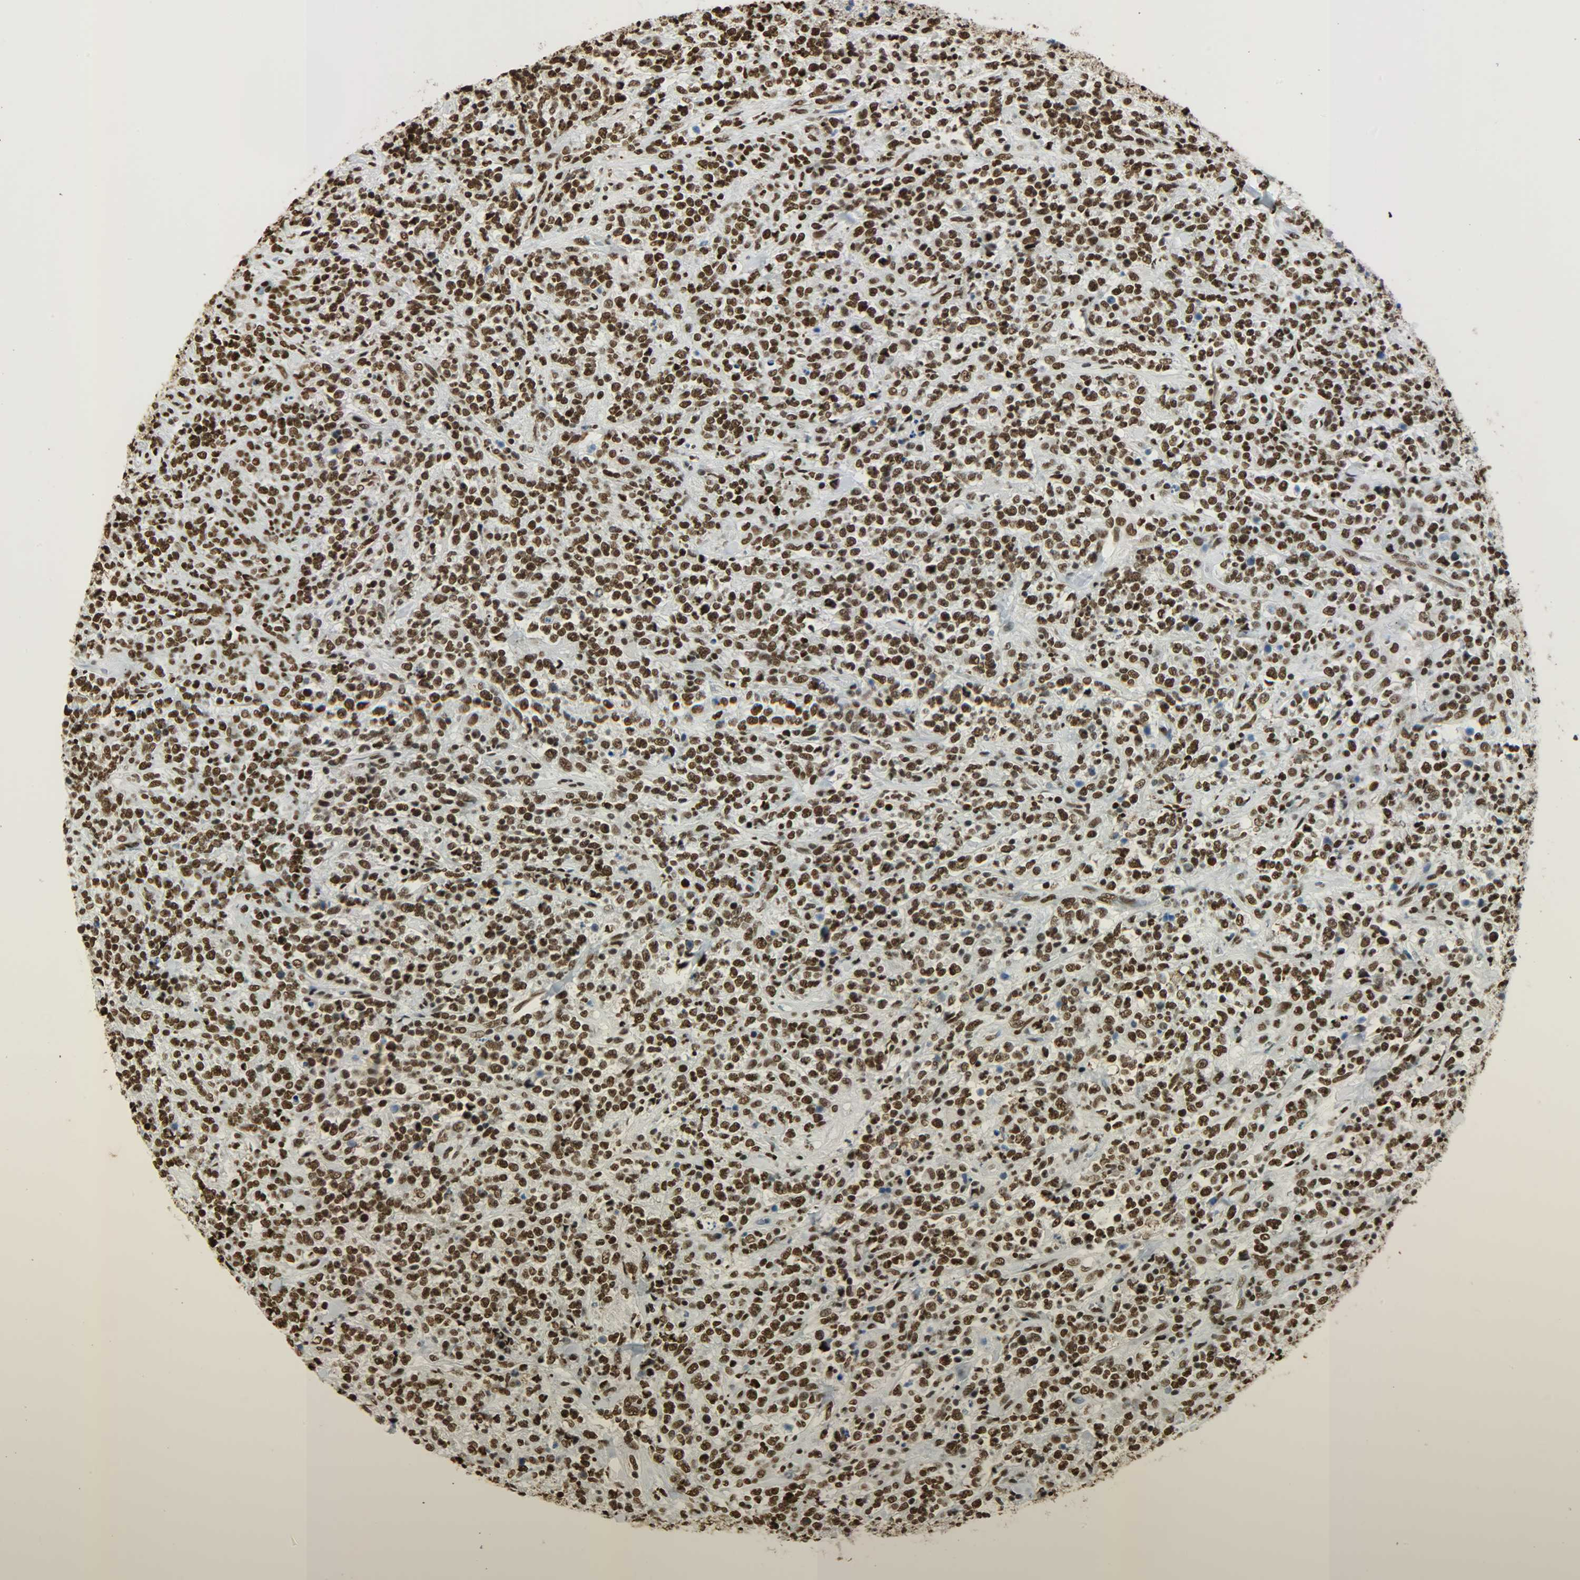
{"staining": {"intensity": "strong", "quantity": ">75%", "location": "nuclear"}, "tissue": "lymphoma", "cell_type": "Tumor cells", "image_type": "cancer", "snomed": [{"axis": "morphology", "description": "Malignant lymphoma, non-Hodgkin's type, High grade"}, {"axis": "topography", "description": "Soft tissue"}], "caption": "About >75% of tumor cells in lymphoma reveal strong nuclear protein positivity as visualized by brown immunohistochemical staining.", "gene": "KHDRBS1", "patient": {"sex": "male", "age": 18}}